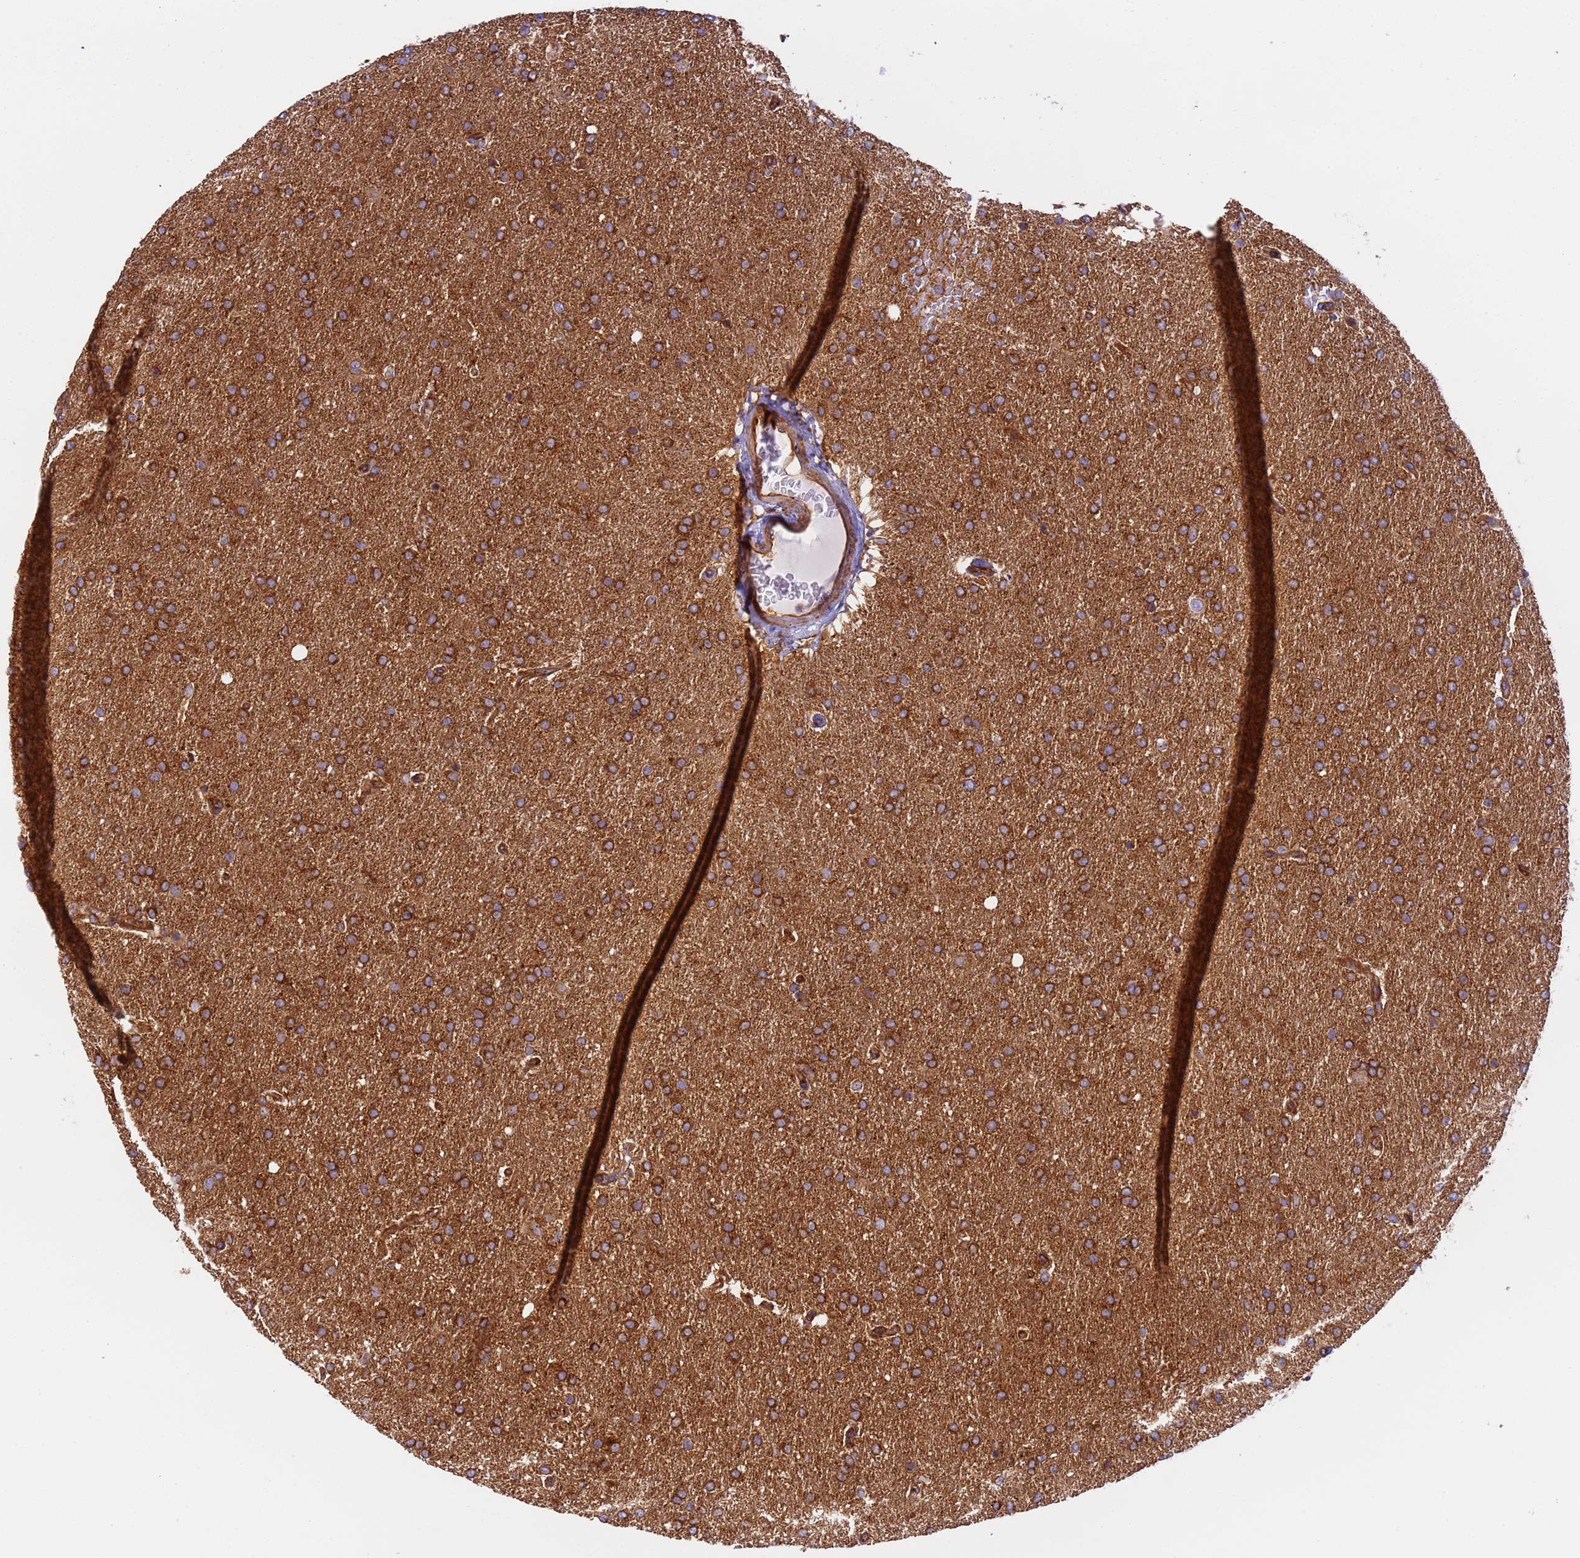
{"staining": {"intensity": "strong", "quantity": ">75%", "location": "cytoplasmic/membranous"}, "tissue": "glioma", "cell_type": "Tumor cells", "image_type": "cancer", "snomed": [{"axis": "morphology", "description": "Glioma, malignant, High grade"}, {"axis": "topography", "description": "Brain"}], "caption": "Glioma was stained to show a protein in brown. There is high levels of strong cytoplasmic/membranous staining in about >75% of tumor cells.", "gene": "DYNC1I2", "patient": {"sex": "male", "age": 72}}